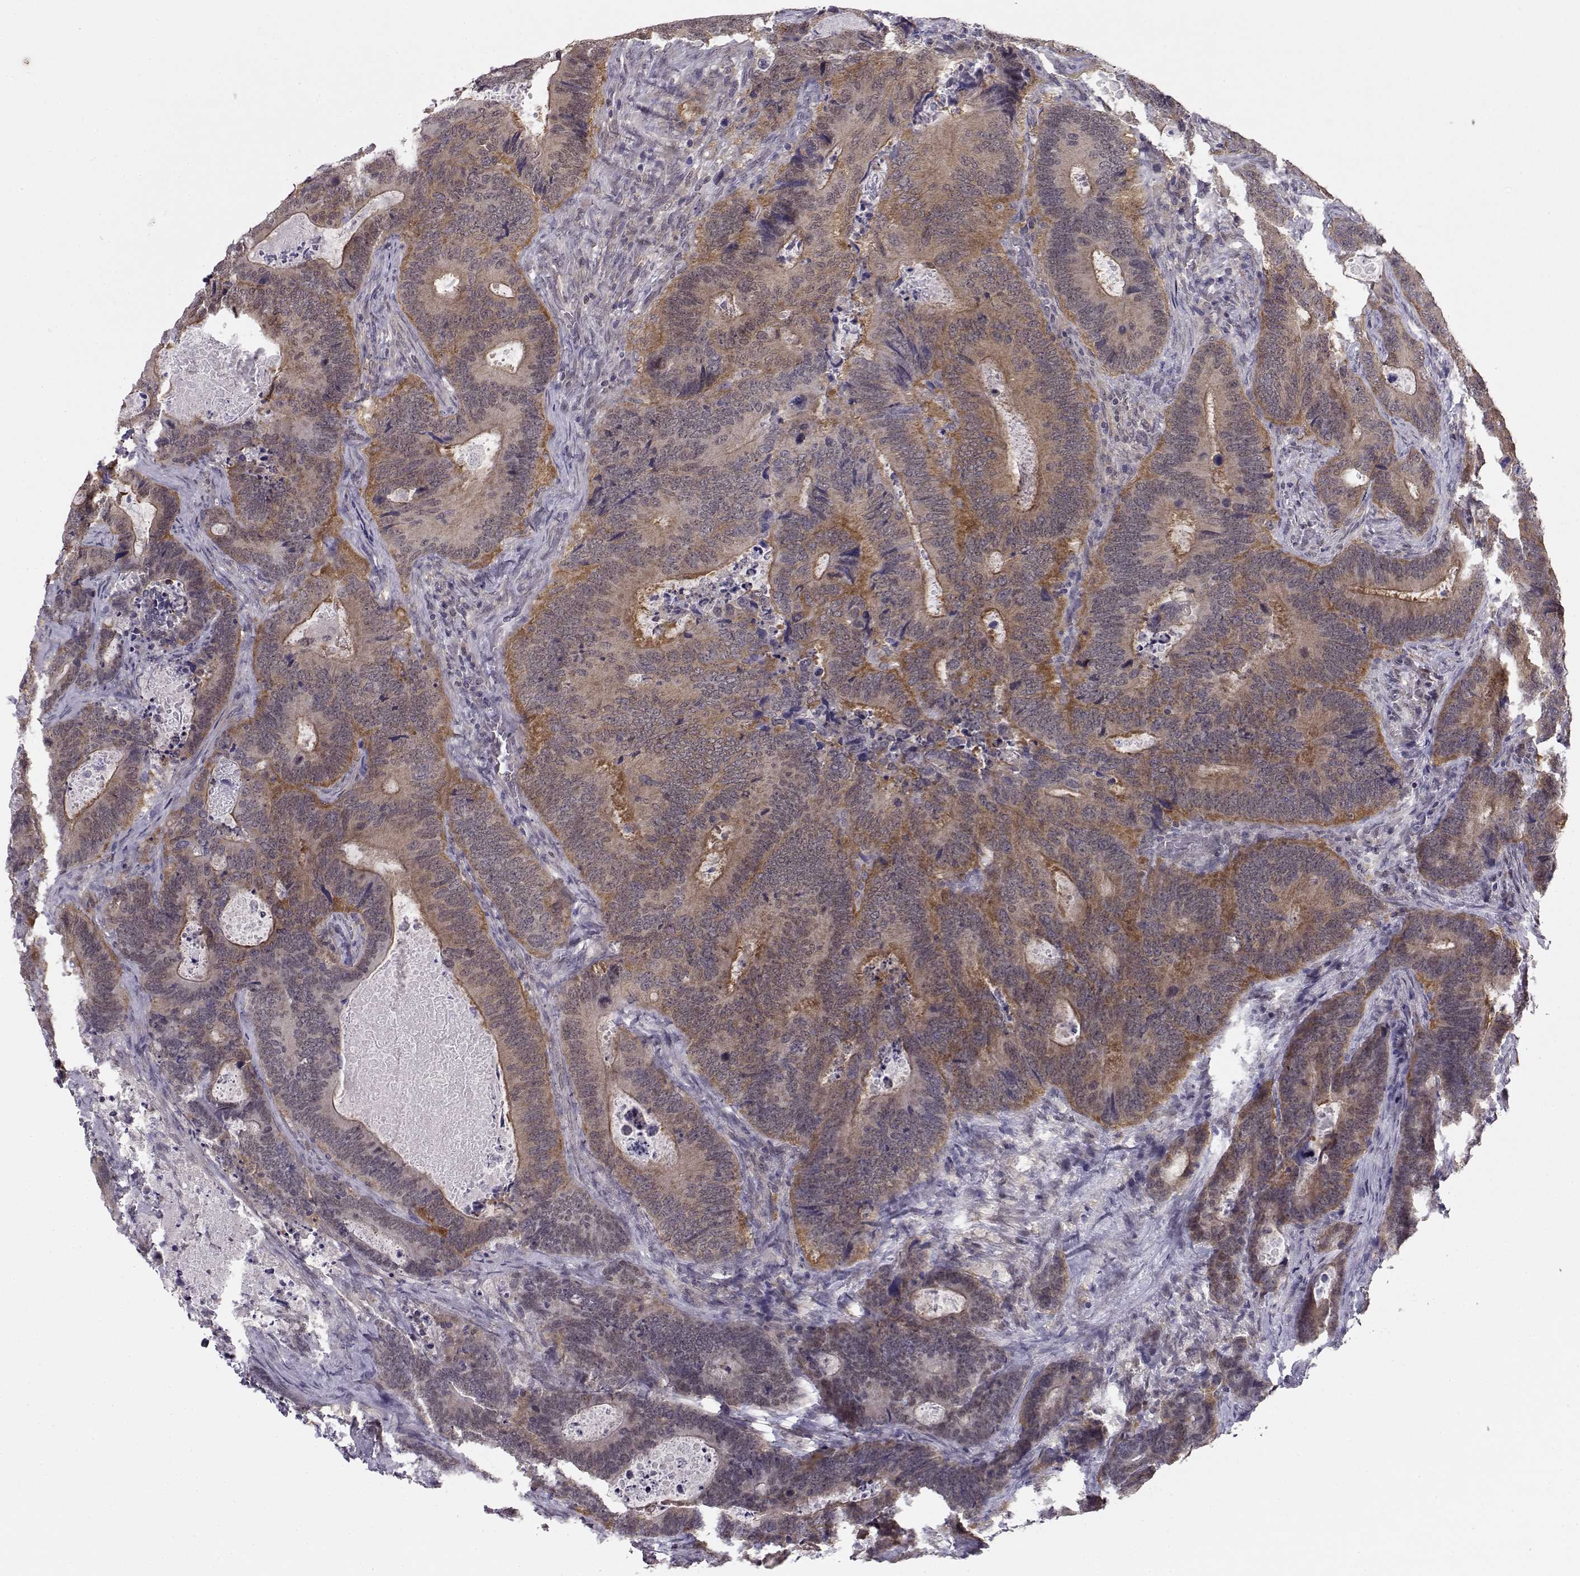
{"staining": {"intensity": "moderate", "quantity": "25%-75%", "location": "cytoplasmic/membranous"}, "tissue": "colorectal cancer", "cell_type": "Tumor cells", "image_type": "cancer", "snomed": [{"axis": "morphology", "description": "Adenocarcinoma, NOS"}, {"axis": "topography", "description": "Colon"}], "caption": "This micrograph shows immunohistochemistry (IHC) staining of human colorectal cancer (adenocarcinoma), with medium moderate cytoplasmic/membranous staining in approximately 25%-75% of tumor cells.", "gene": "KIF13B", "patient": {"sex": "female", "age": 82}}